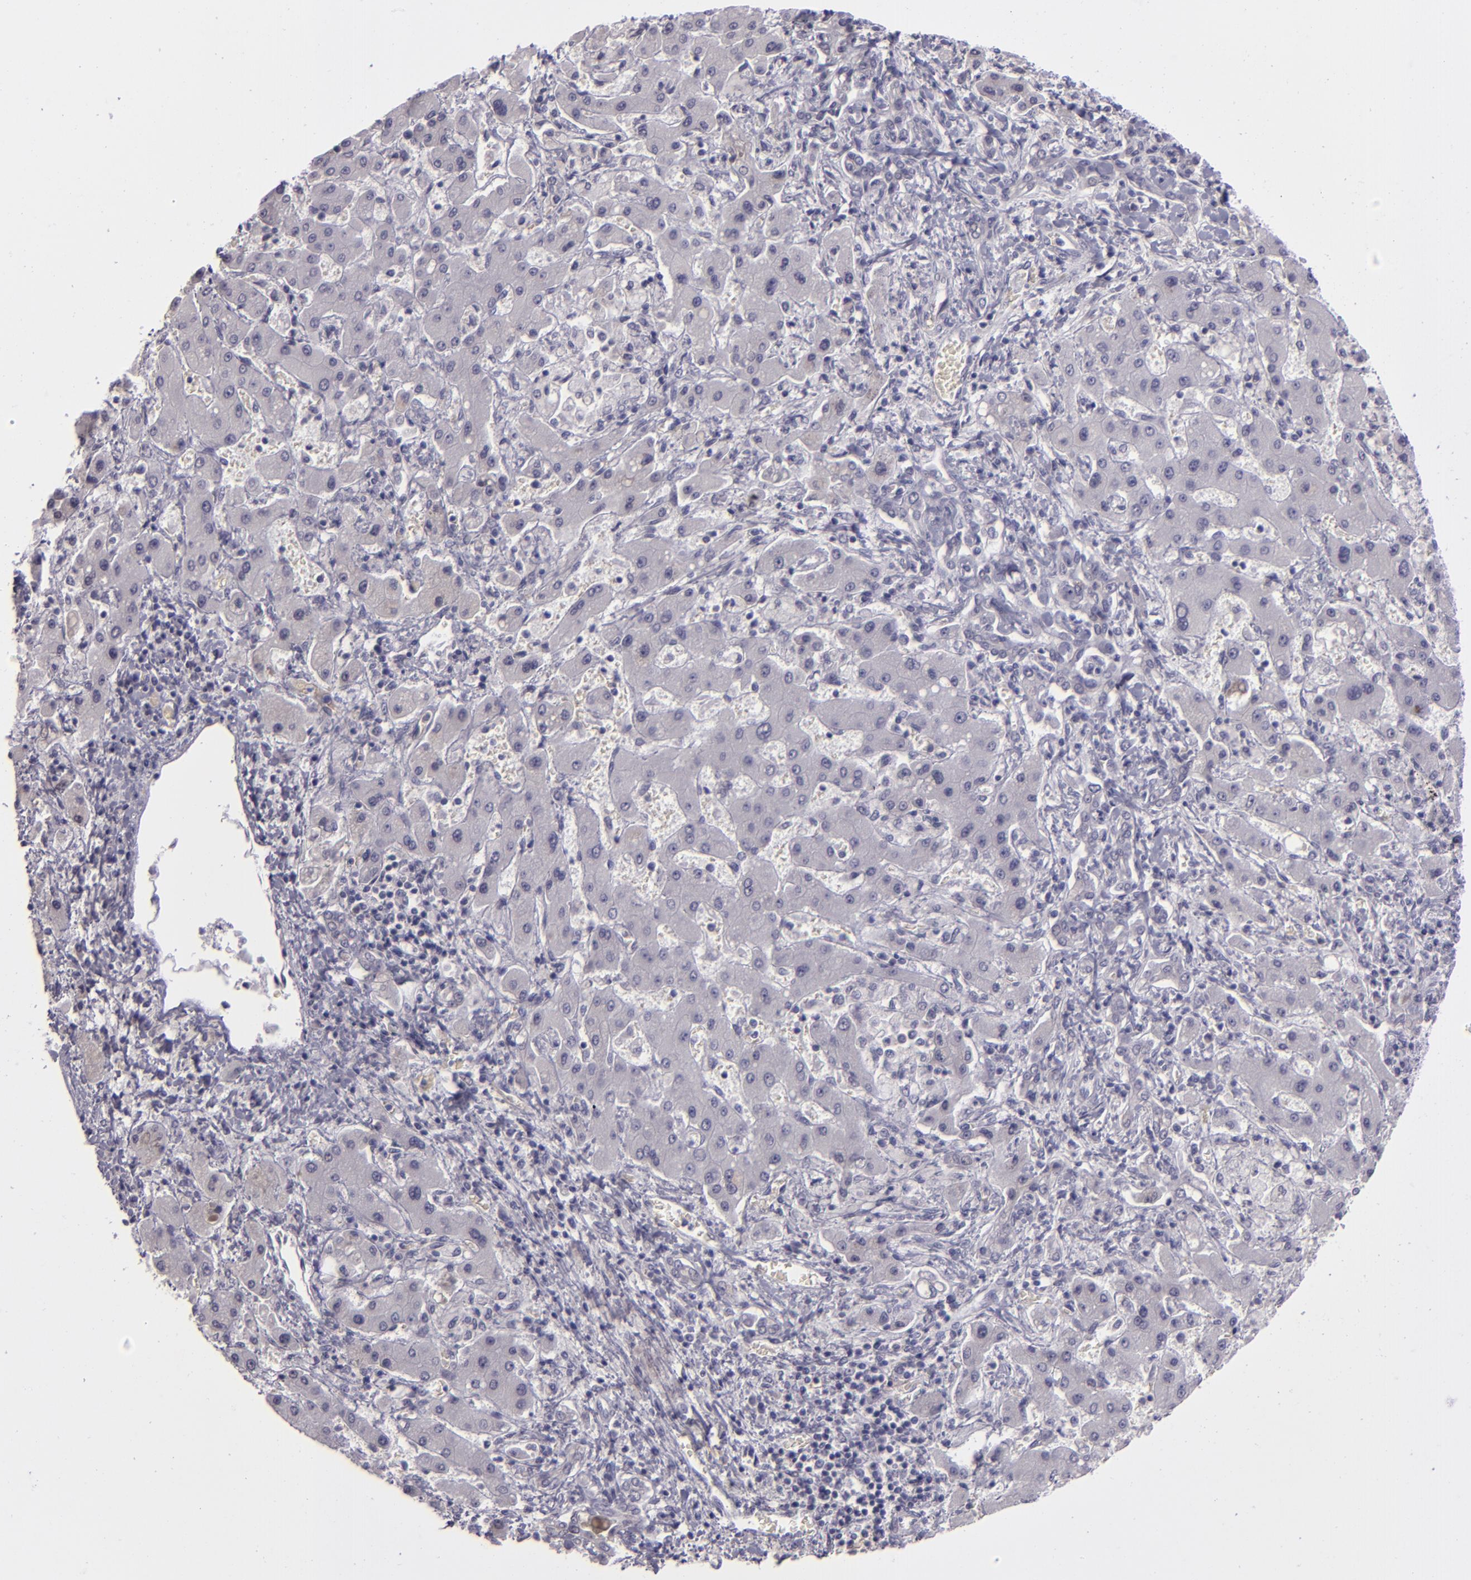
{"staining": {"intensity": "negative", "quantity": "none", "location": "none"}, "tissue": "liver cancer", "cell_type": "Tumor cells", "image_type": "cancer", "snomed": [{"axis": "morphology", "description": "Cholangiocarcinoma"}, {"axis": "topography", "description": "Liver"}], "caption": "Micrograph shows no protein expression in tumor cells of liver cholangiocarcinoma tissue.", "gene": "SNCB", "patient": {"sex": "male", "age": 50}}